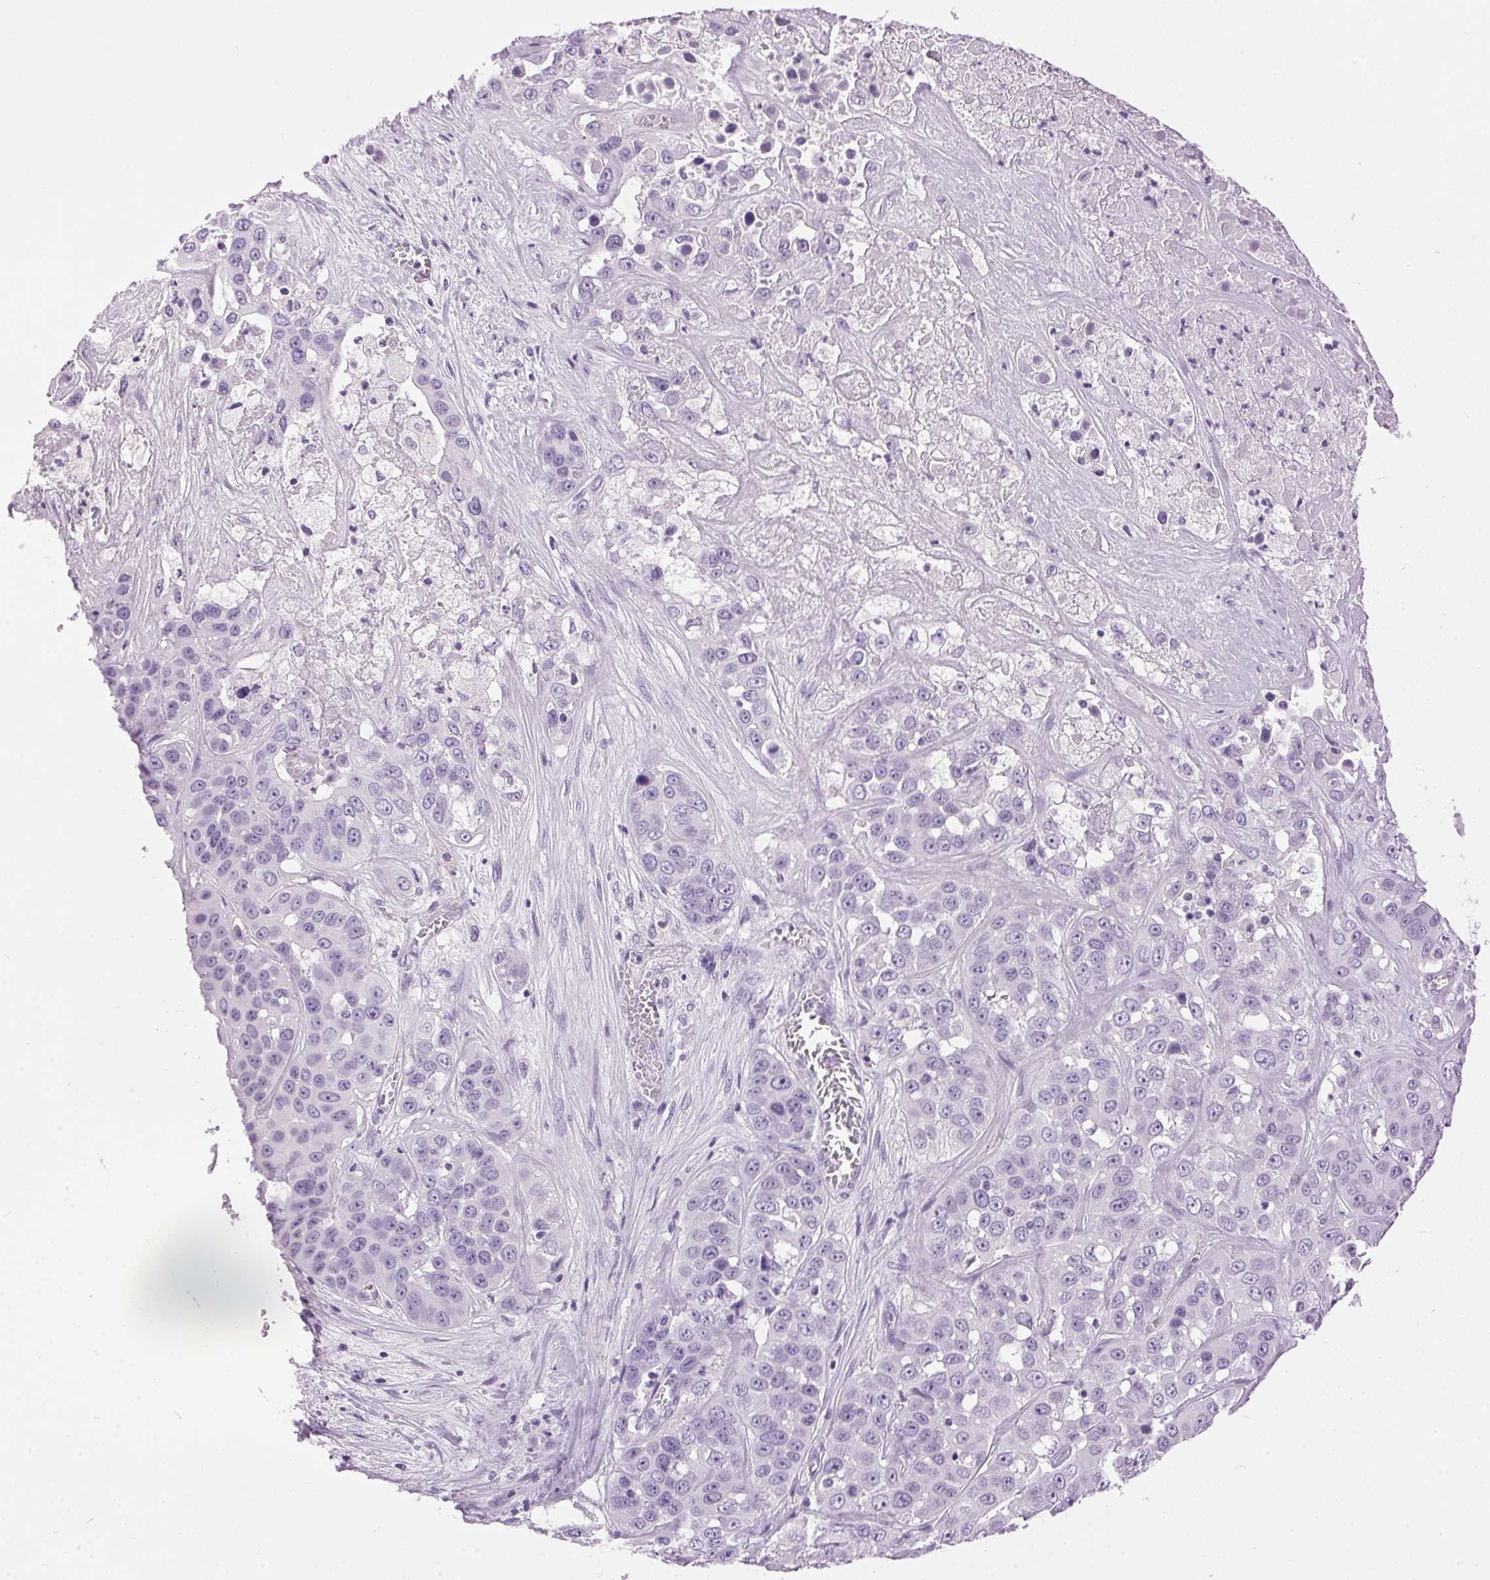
{"staining": {"intensity": "negative", "quantity": "none", "location": "none"}, "tissue": "liver cancer", "cell_type": "Tumor cells", "image_type": "cancer", "snomed": [{"axis": "morphology", "description": "Cholangiocarcinoma"}, {"axis": "topography", "description": "Liver"}], "caption": "Liver cancer stained for a protein using immunohistochemistry exhibits no staining tumor cells.", "gene": "SP7", "patient": {"sex": "female", "age": 52}}